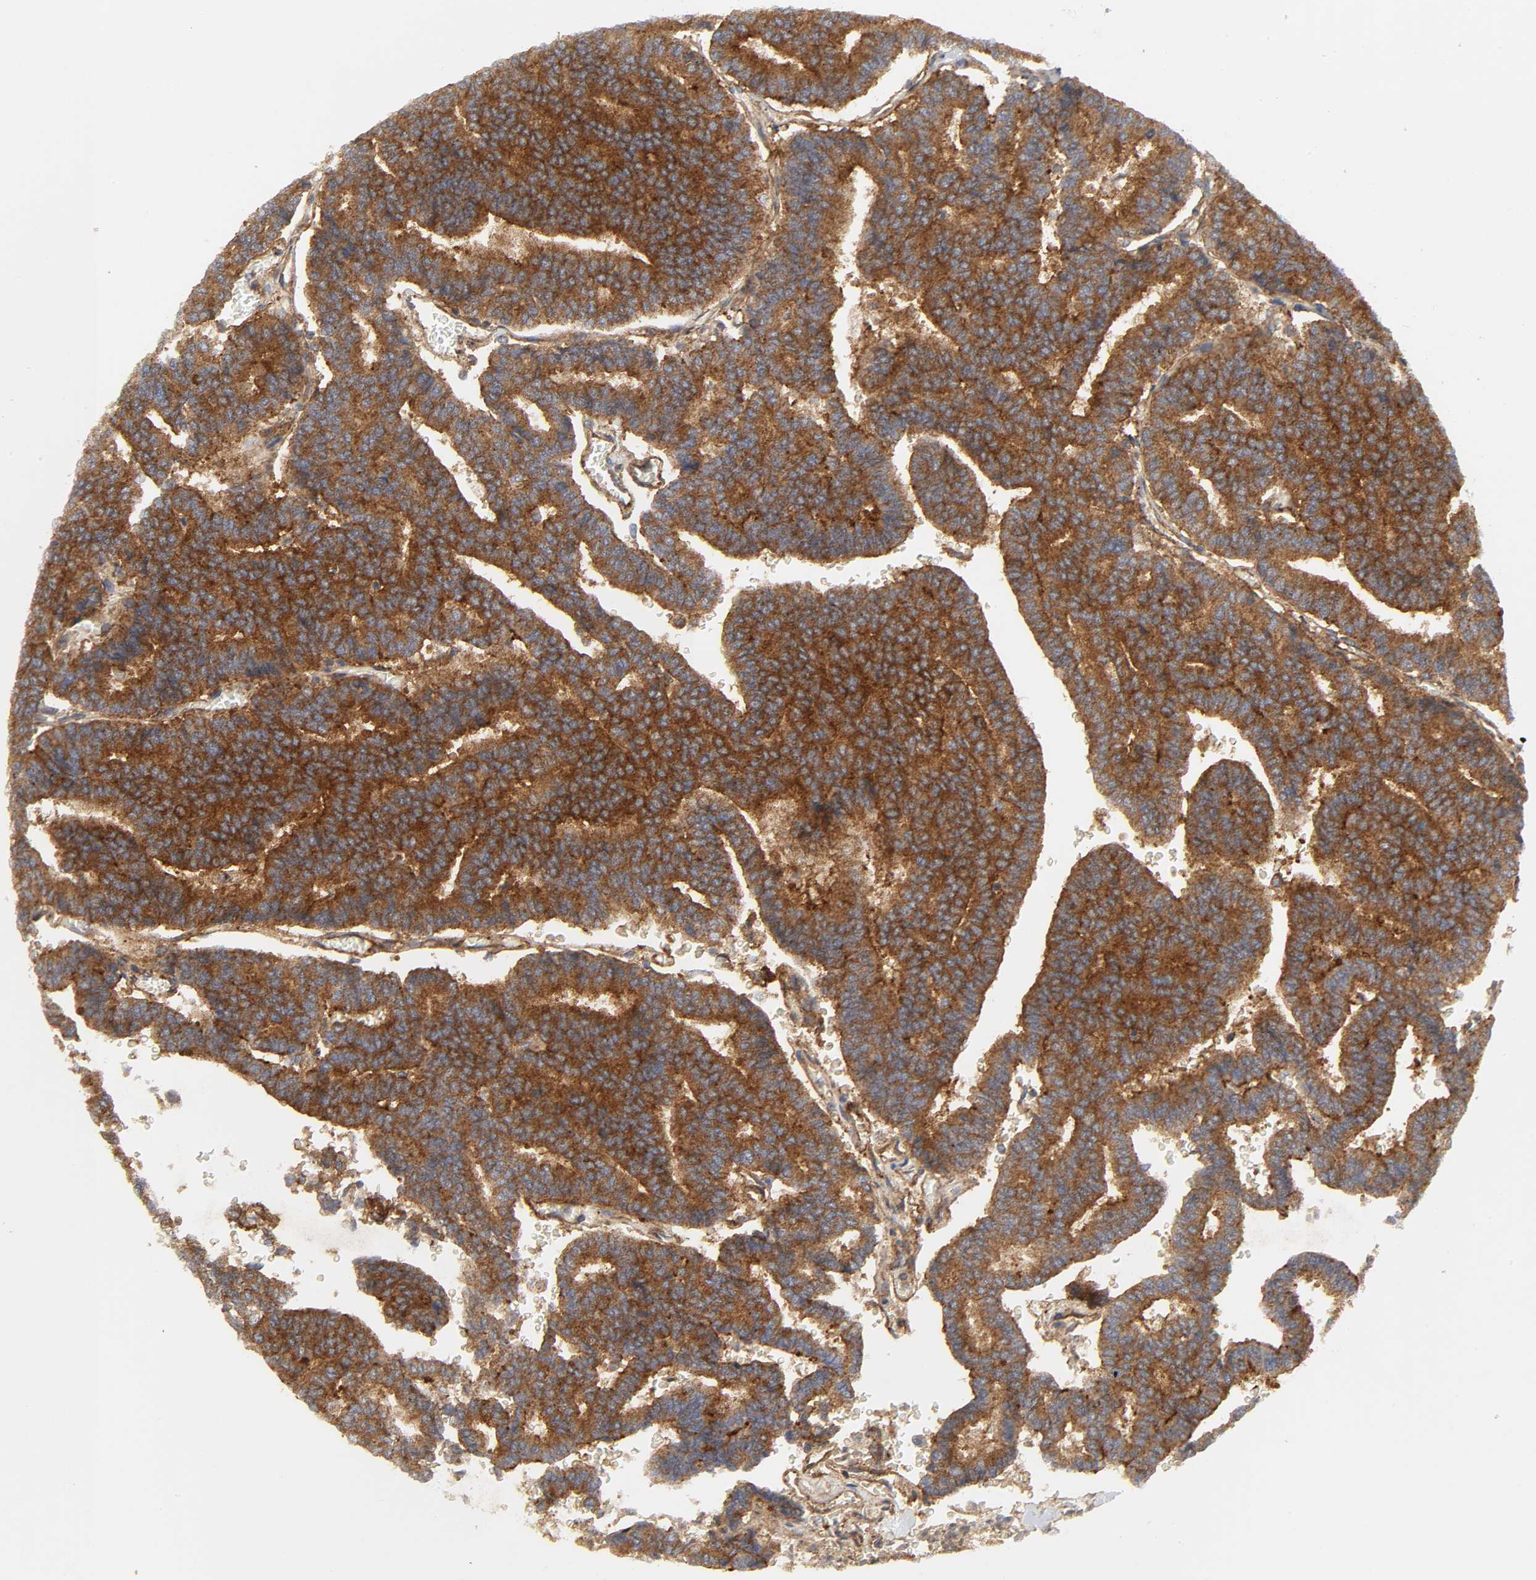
{"staining": {"intensity": "strong", "quantity": ">75%", "location": "cytoplasmic/membranous"}, "tissue": "thyroid cancer", "cell_type": "Tumor cells", "image_type": "cancer", "snomed": [{"axis": "morphology", "description": "Papillary adenocarcinoma, NOS"}, {"axis": "topography", "description": "Thyroid gland"}], "caption": "Papillary adenocarcinoma (thyroid) was stained to show a protein in brown. There is high levels of strong cytoplasmic/membranous expression in about >75% of tumor cells. (brown staining indicates protein expression, while blue staining denotes nuclei).", "gene": "SH3GLB1", "patient": {"sex": "female", "age": 35}}